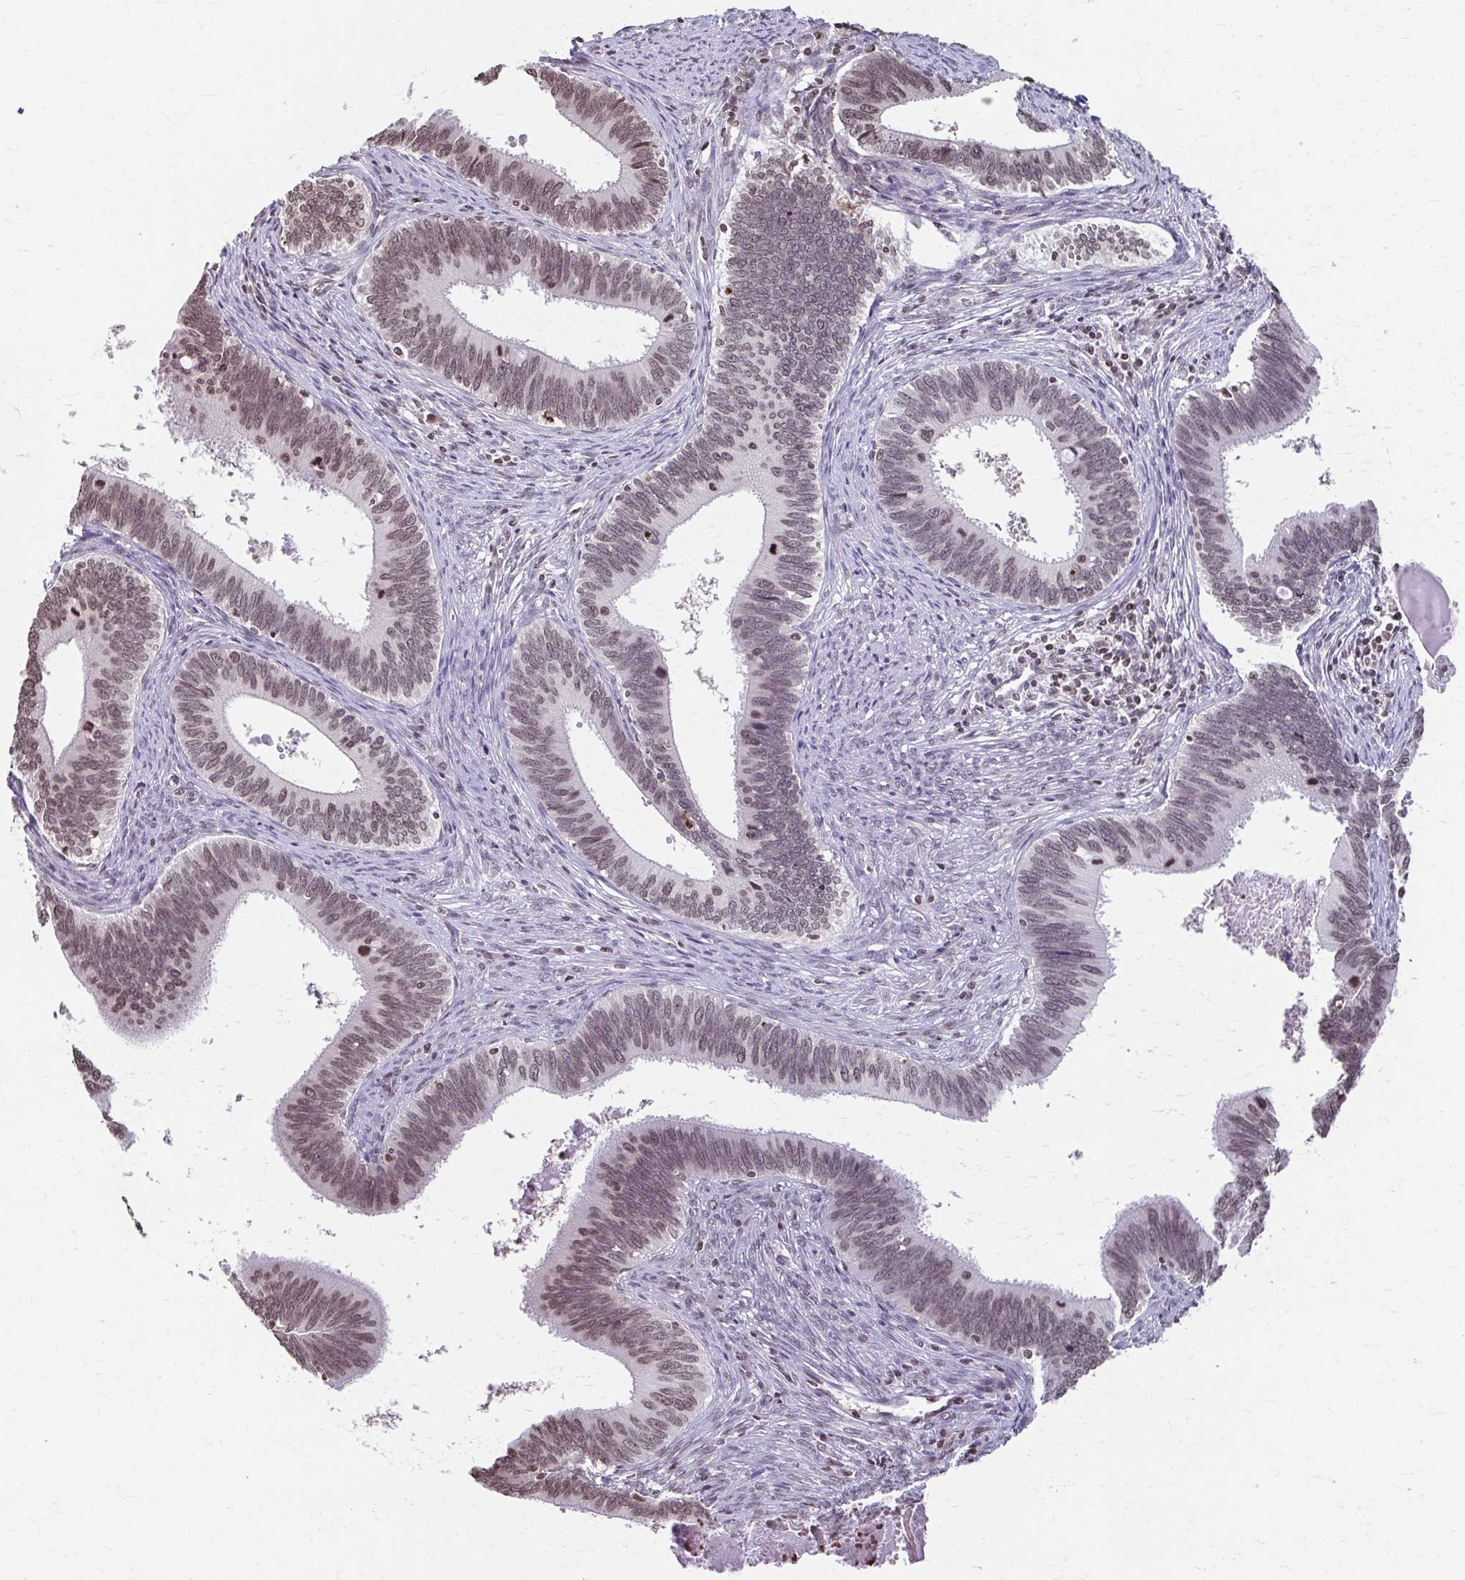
{"staining": {"intensity": "moderate", "quantity": "25%-75%", "location": "nuclear"}, "tissue": "cervical cancer", "cell_type": "Tumor cells", "image_type": "cancer", "snomed": [{"axis": "morphology", "description": "Adenocarcinoma, NOS"}, {"axis": "topography", "description": "Cervix"}], "caption": "Immunohistochemistry image of neoplastic tissue: cervical adenocarcinoma stained using immunohistochemistry (IHC) exhibits medium levels of moderate protein expression localized specifically in the nuclear of tumor cells, appearing as a nuclear brown color.", "gene": "ORC3", "patient": {"sex": "female", "age": 42}}